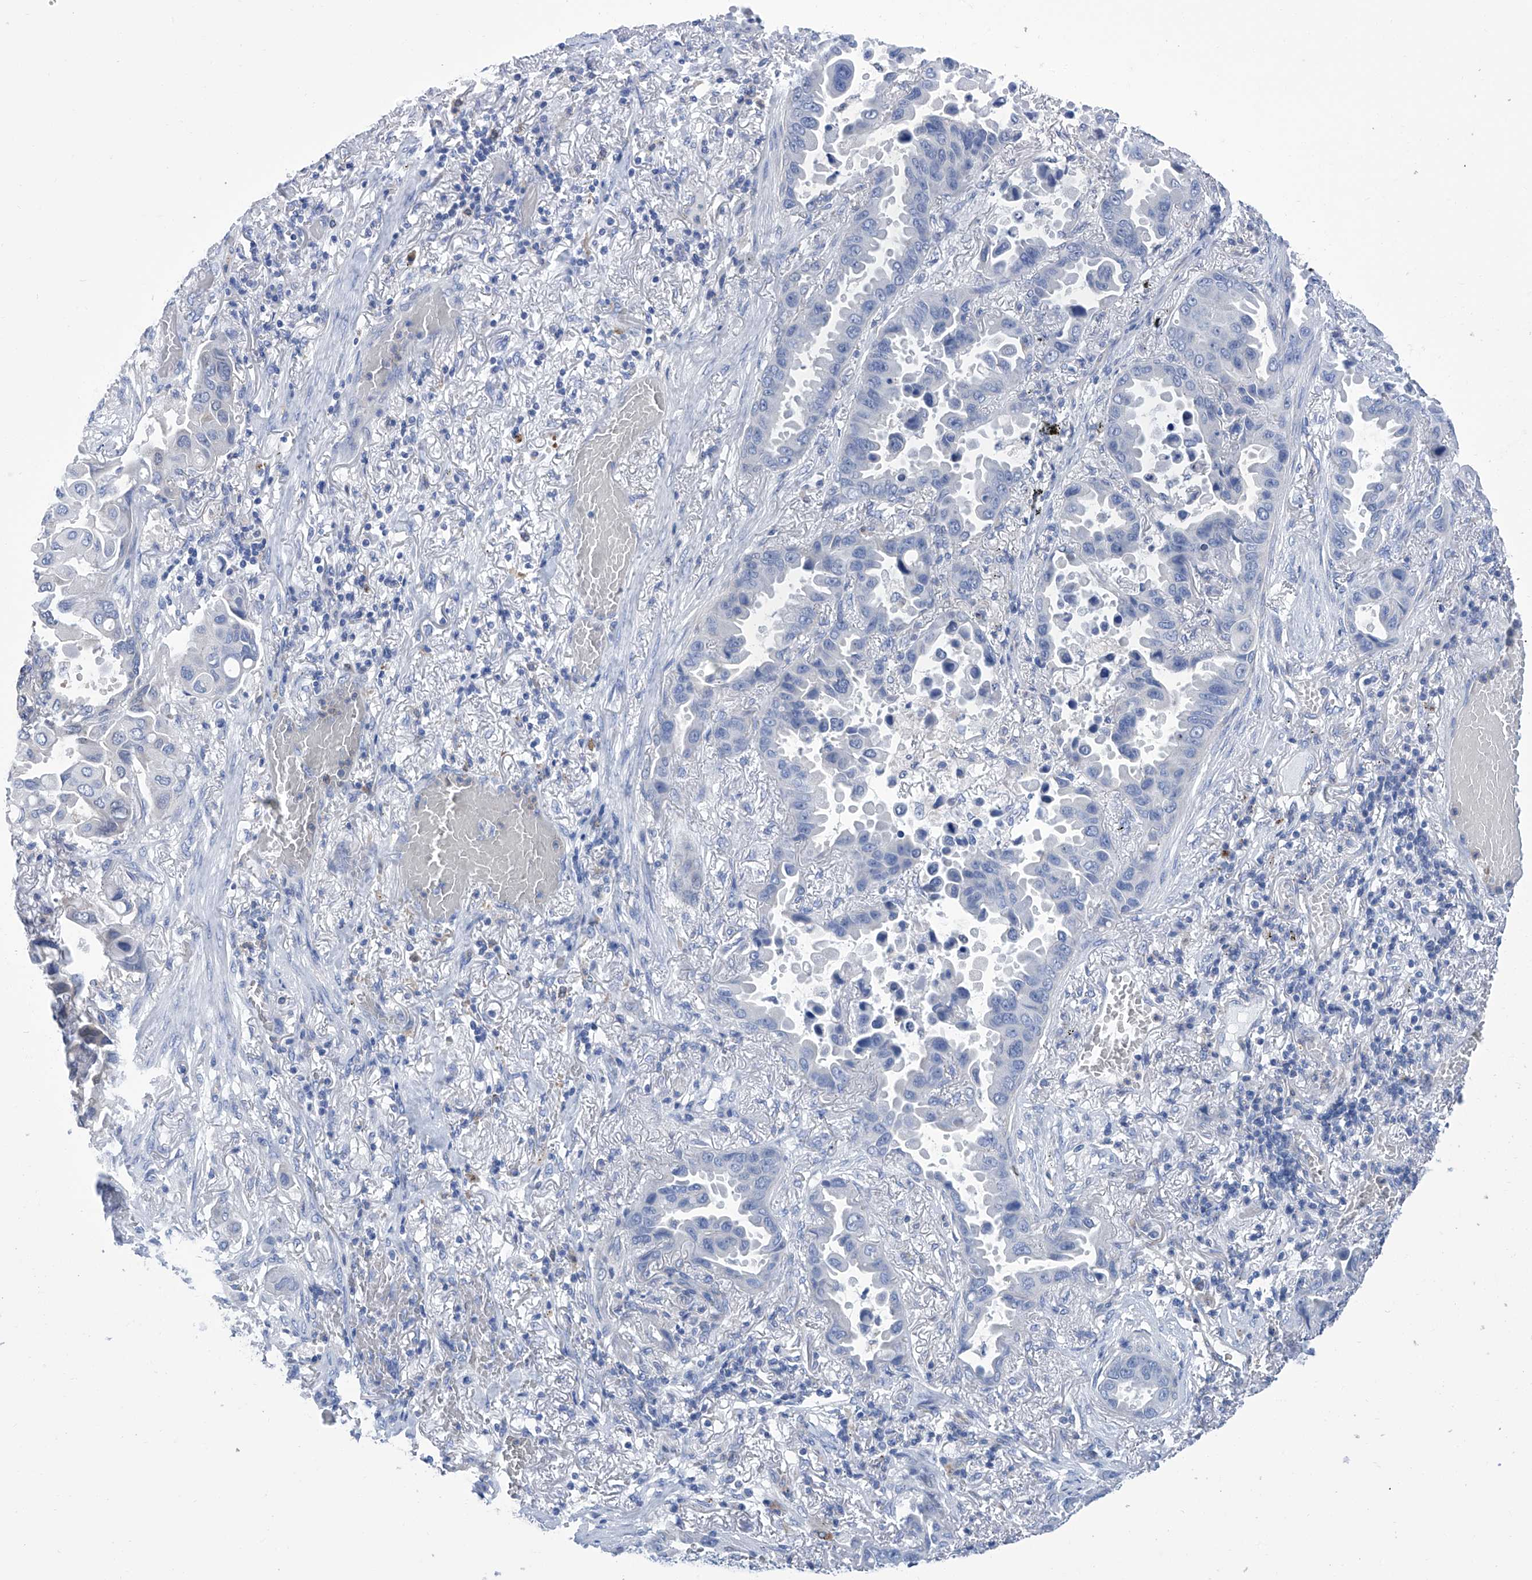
{"staining": {"intensity": "negative", "quantity": "none", "location": "none"}, "tissue": "lung cancer", "cell_type": "Tumor cells", "image_type": "cancer", "snomed": [{"axis": "morphology", "description": "Adenocarcinoma, NOS"}, {"axis": "topography", "description": "Lung"}], "caption": "Lung cancer (adenocarcinoma) was stained to show a protein in brown. There is no significant staining in tumor cells.", "gene": "IMPA2", "patient": {"sex": "male", "age": 64}}